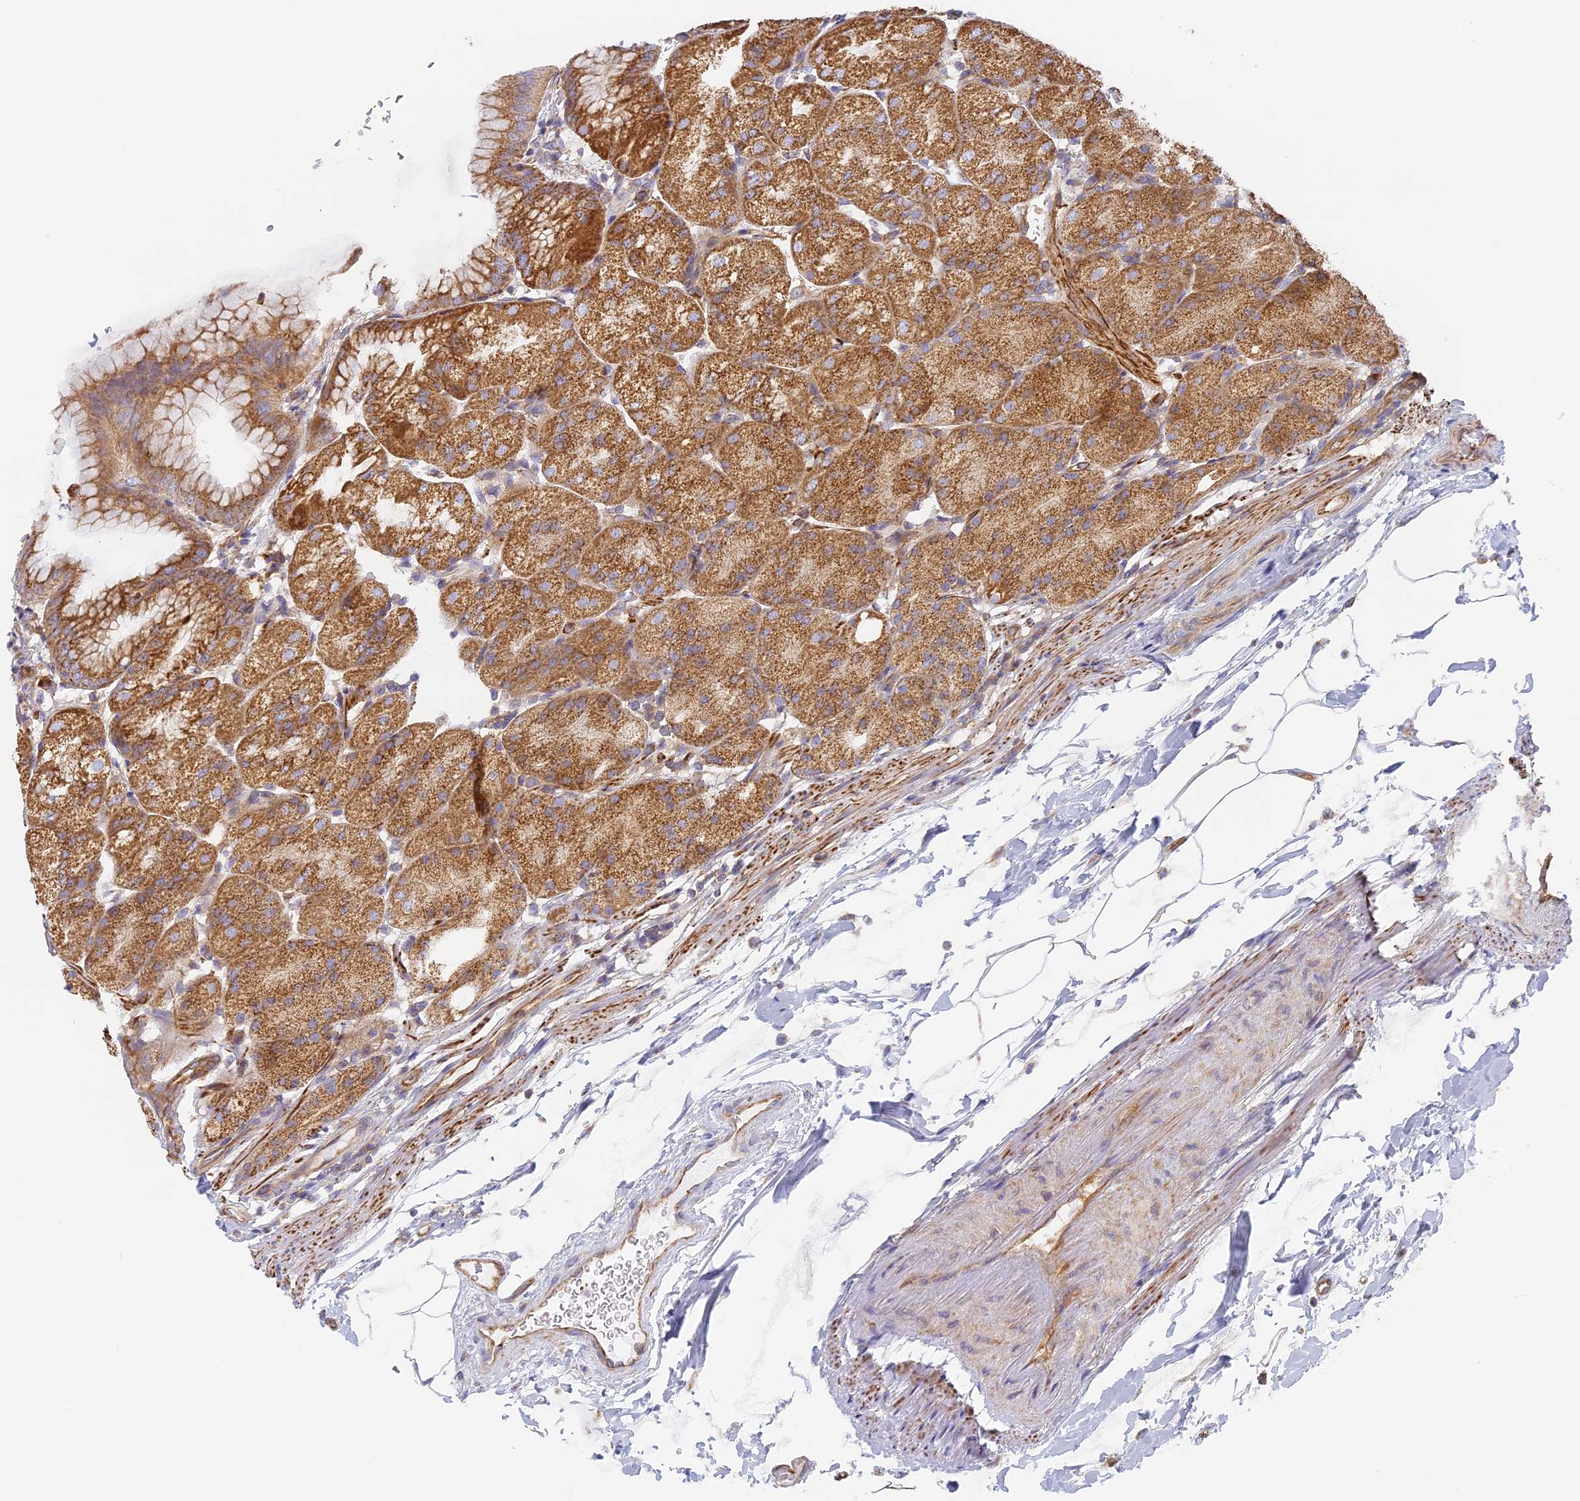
{"staining": {"intensity": "moderate", "quantity": ">75%", "location": "cytoplasmic/membranous"}, "tissue": "stomach", "cell_type": "Glandular cells", "image_type": "normal", "snomed": [{"axis": "morphology", "description": "Normal tissue, NOS"}, {"axis": "topography", "description": "Stomach, upper"}, {"axis": "topography", "description": "Stomach, lower"}], "caption": "Immunohistochemistry photomicrograph of unremarkable stomach: human stomach stained using IHC shows medium levels of moderate protein expression localized specifically in the cytoplasmic/membranous of glandular cells, appearing as a cytoplasmic/membranous brown color.", "gene": "DDA1", "patient": {"sex": "male", "age": 62}}